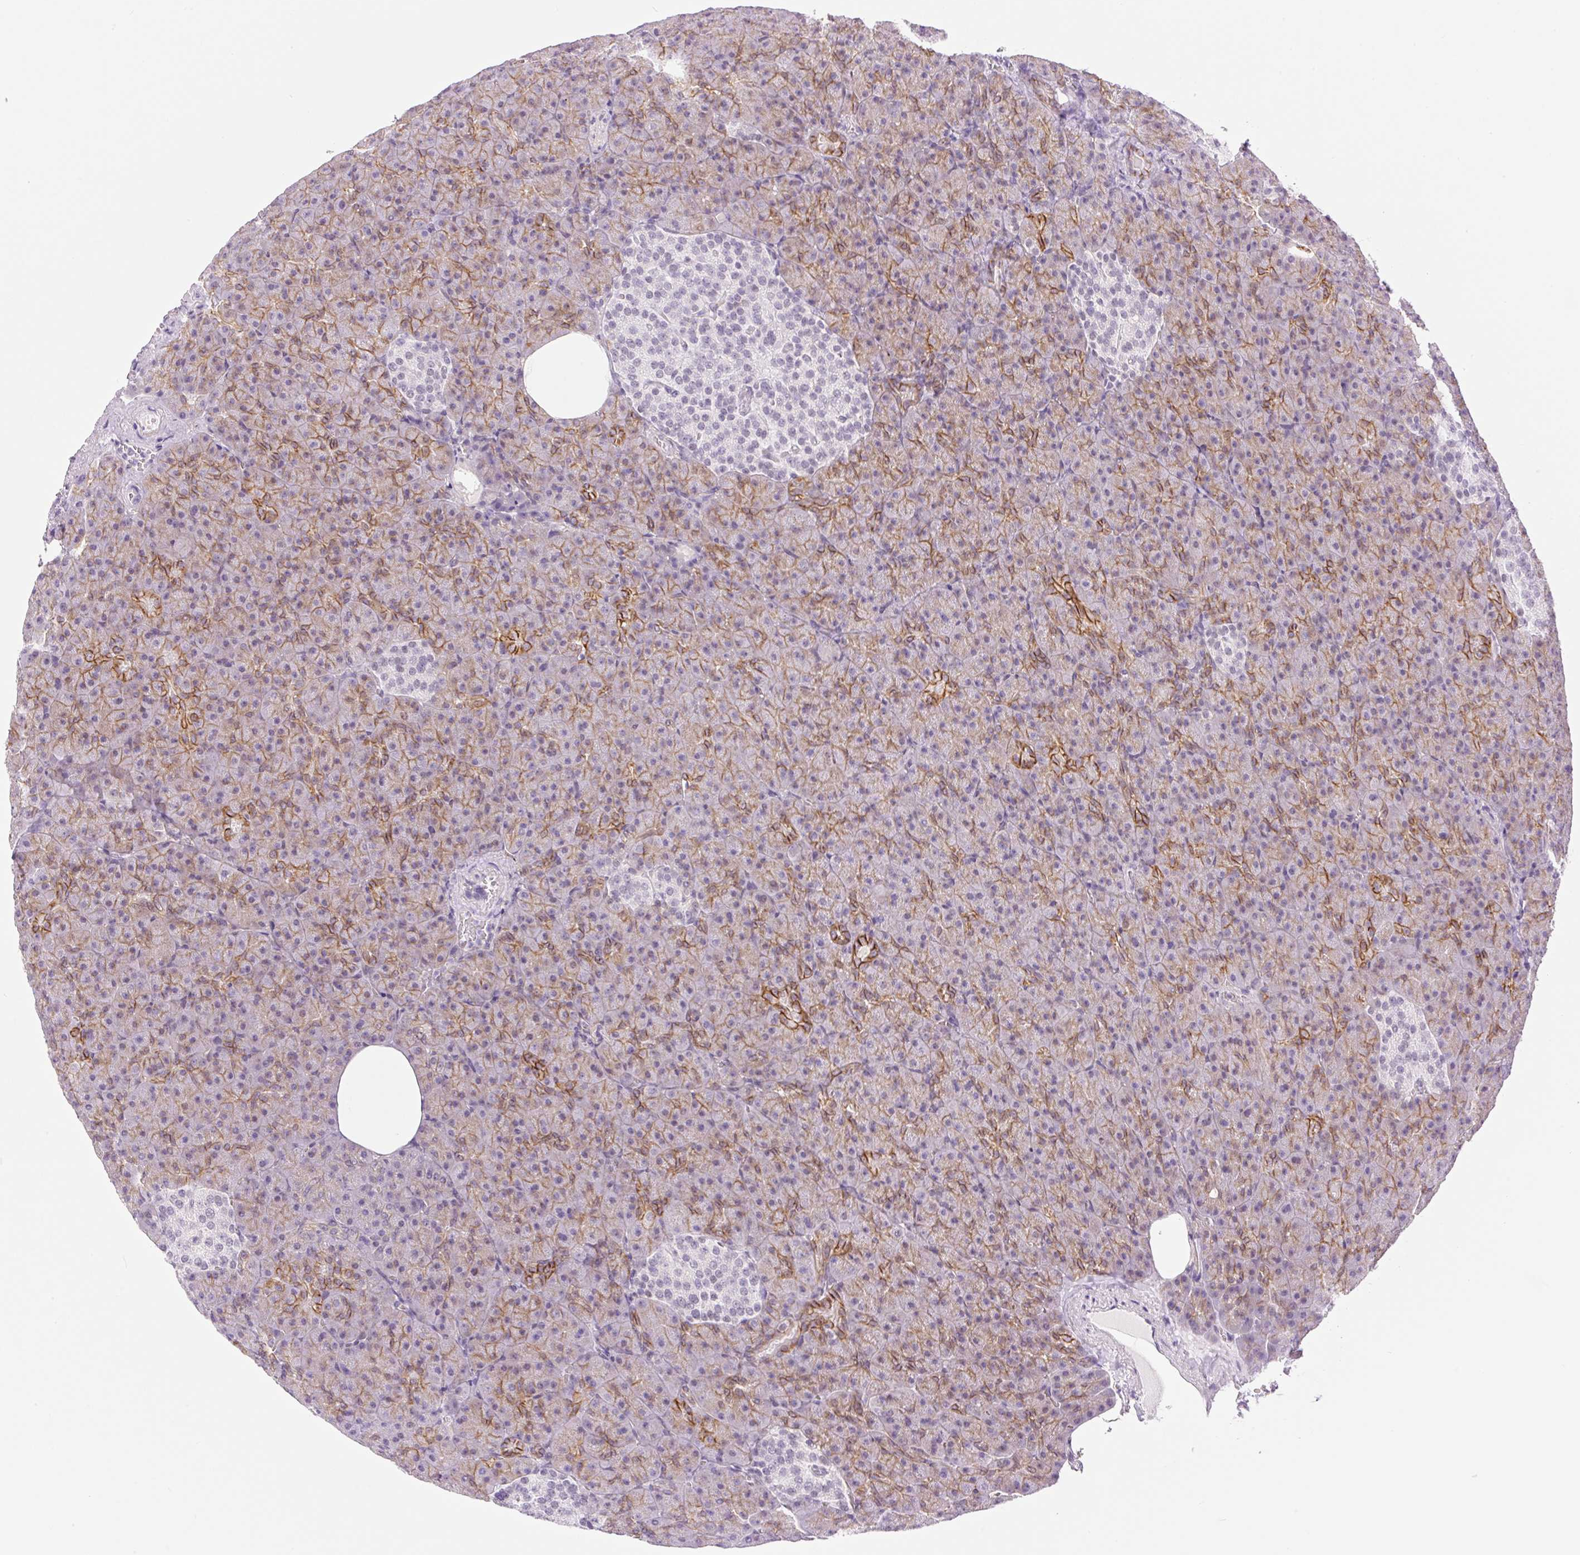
{"staining": {"intensity": "moderate", "quantity": ">75%", "location": "cytoplasmic/membranous"}, "tissue": "pancreas", "cell_type": "Exocrine glandular cells", "image_type": "normal", "snomed": [{"axis": "morphology", "description": "Normal tissue, NOS"}, {"axis": "topography", "description": "Pancreas"}], "caption": "Moderate cytoplasmic/membranous expression for a protein is identified in approximately >75% of exocrine glandular cells of benign pancreas using immunohistochemistry.", "gene": "PALM3", "patient": {"sex": "female", "age": 74}}